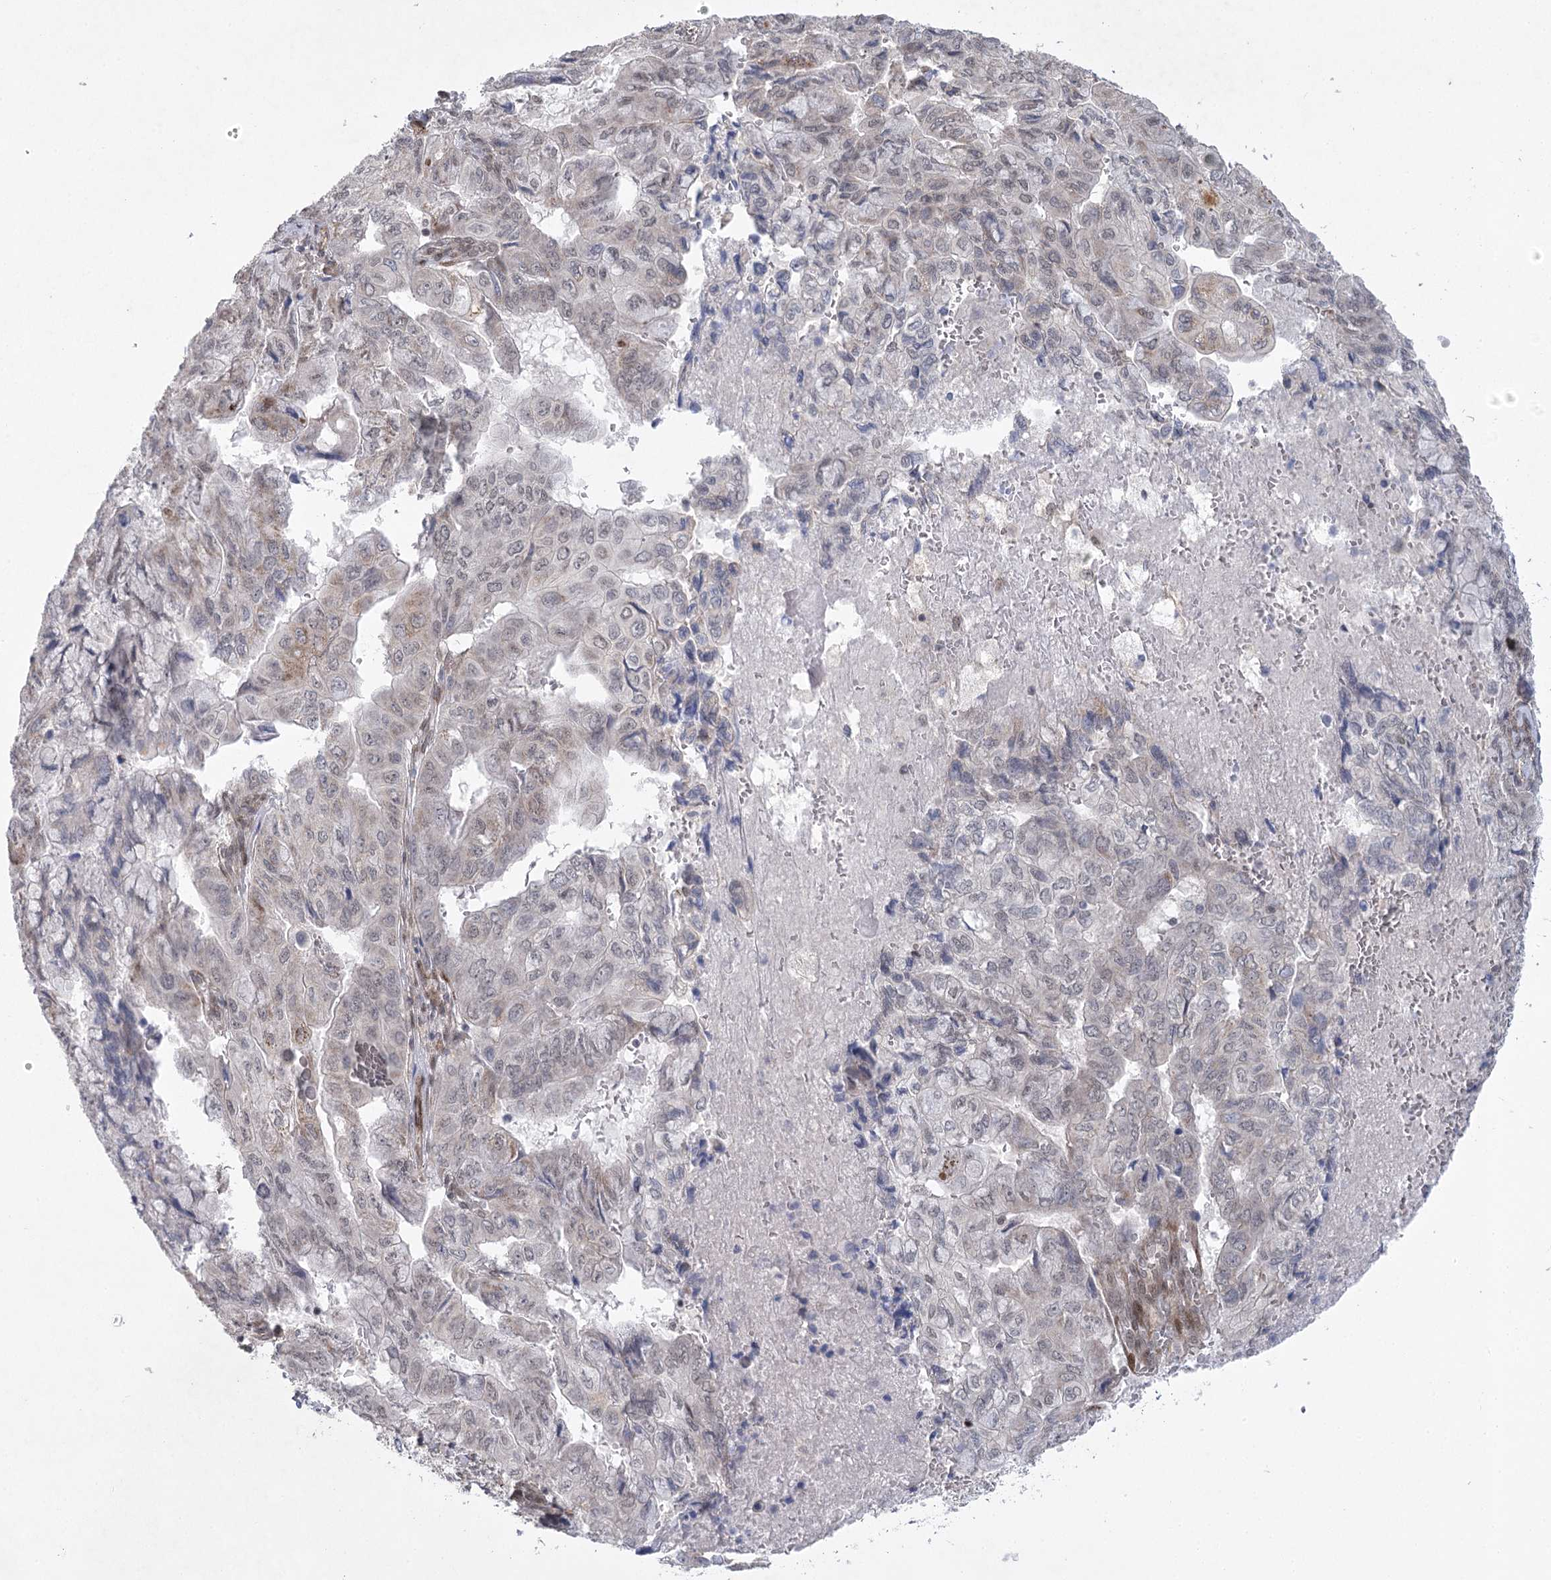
{"staining": {"intensity": "weak", "quantity": "25%-75%", "location": "nuclear"}, "tissue": "pancreatic cancer", "cell_type": "Tumor cells", "image_type": "cancer", "snomed": [{"axis": "morphology", "description": "Adenocarcinoma, NOS"}, {"axis": "topography", "description": "Pancreas"}], "caption": "Pancreatic cancer (adenocarcinoma) stained for a protein (brown) demonstrates weak nuclear positive expression in about 25%-75% of tumor cells.", "gene": "AMTN", "patient": {"sex": "male", "age": 51}}